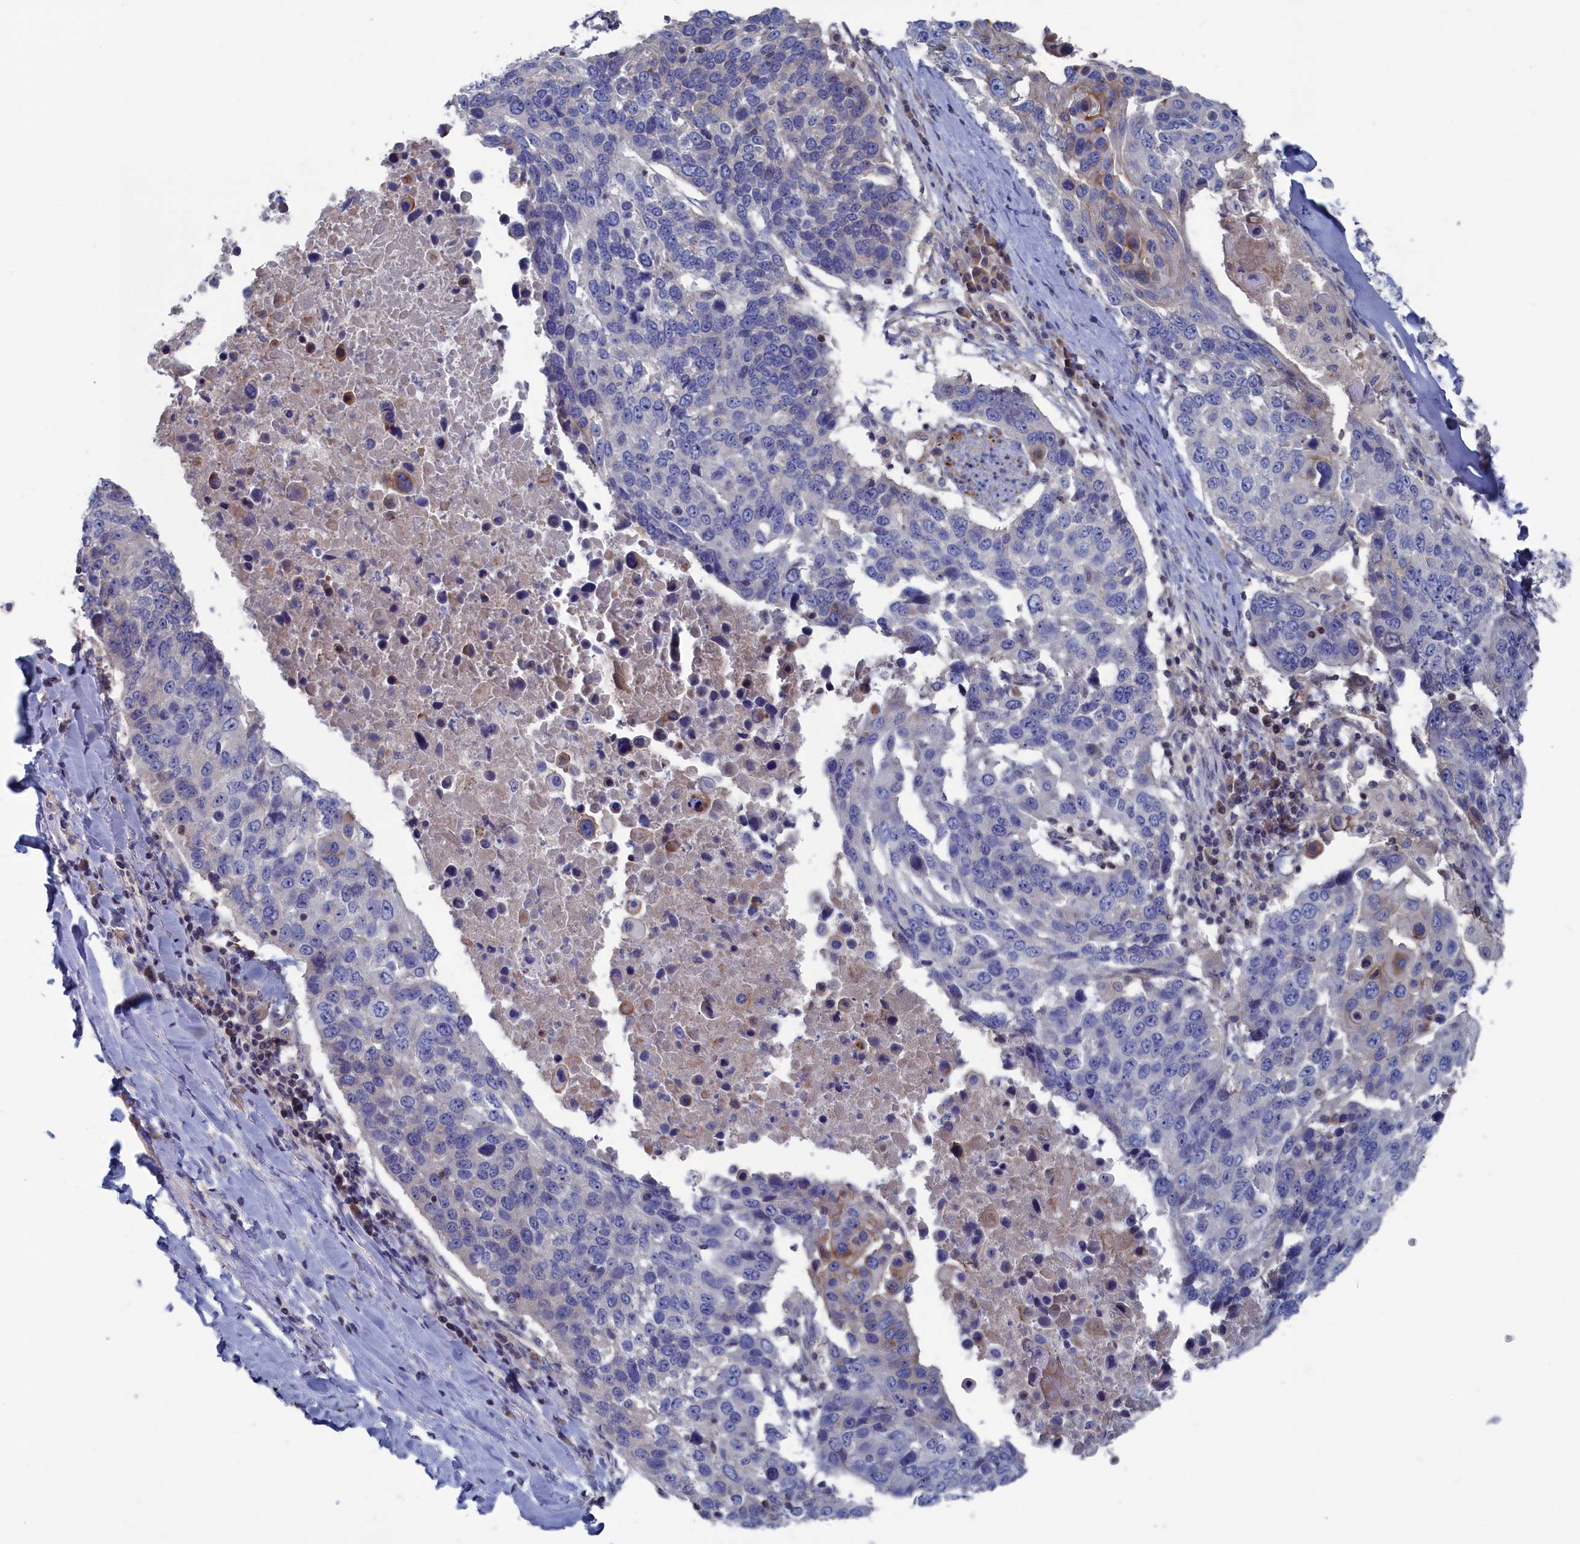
{"staining": {"intensity": "negative", "quantity": "none", "location": "none"}, "tissue": "lung cancer", "cell_type": "Tumor cells", "image_type": "cancer", "snomed": [{"axis": "morphology", "description": "Squamous cell carcinoma, NOS"}, {"axis": "topography", "description": "Lung"}], "caption": "Micrograph shows no protein expression in tumor cells of squamous cell carcinoma (lung) tissue.", "gene": "CEND1", "patient": {"sex": "male", "age": 66}}